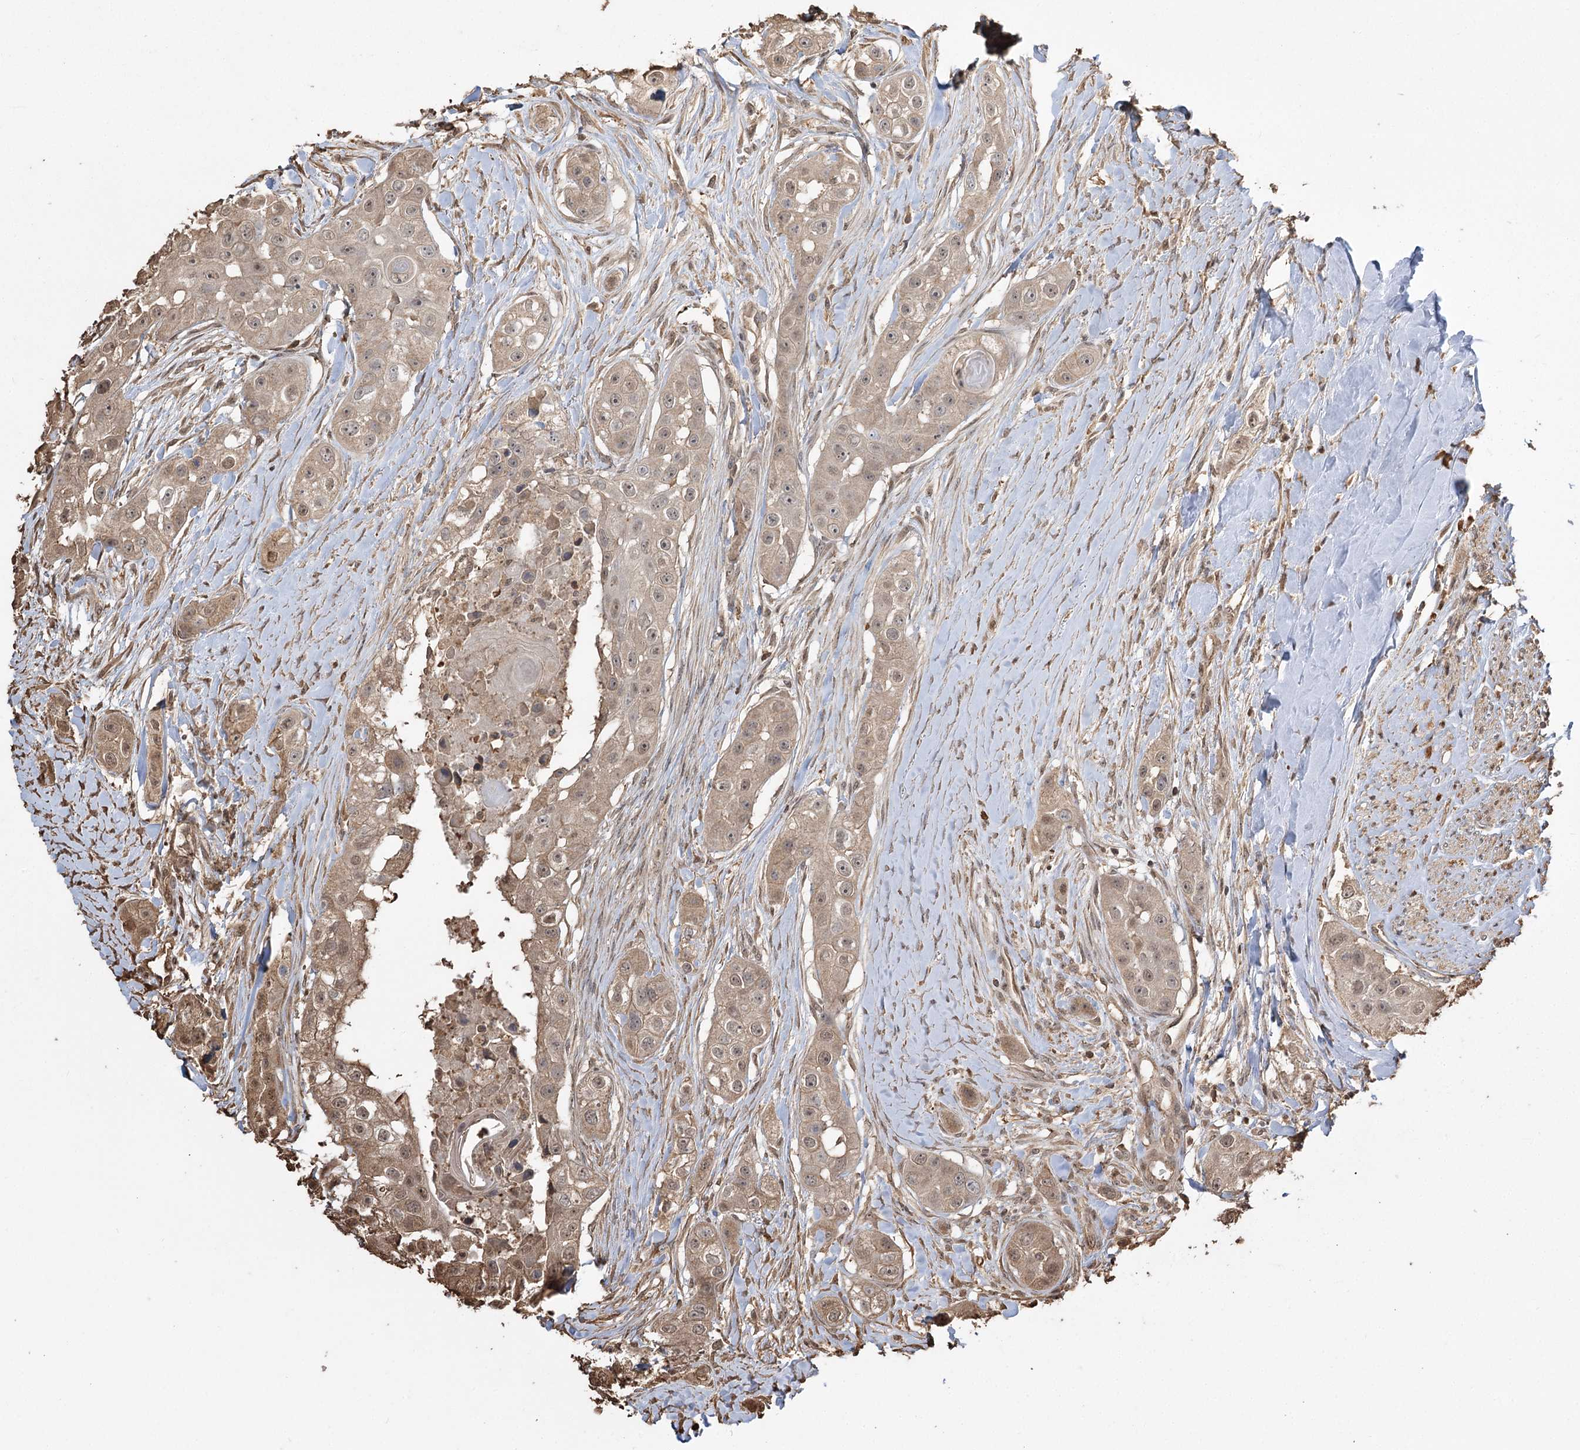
{"staining": {"intensity": "moderate", "quantity": "25%-75%", "location": "cytoplasmic/membranous,nuclear"}, "tissue": "head and neck cancer", "cell_type": "Tumor cells", "image_type": "cancer", "snomed": [{"axis": "morphology", "description": "Normal tissue, NOS"}, {"axis": "morphology", "description": "Squamous cell carcinoma, NOS"}, {"axis": "topography", "description": "Skeletal muscle"}, {"axis": "topography", "description": "Head-Neck"}], "caption": "A brown stain labels moderate cytoplasmic/membranous and nuclear expression of a protein in head and neck squamous cell carcinoma tumor cells.", "gene": "PLCH1", "patient": {"sex": "male", "age": 51}}